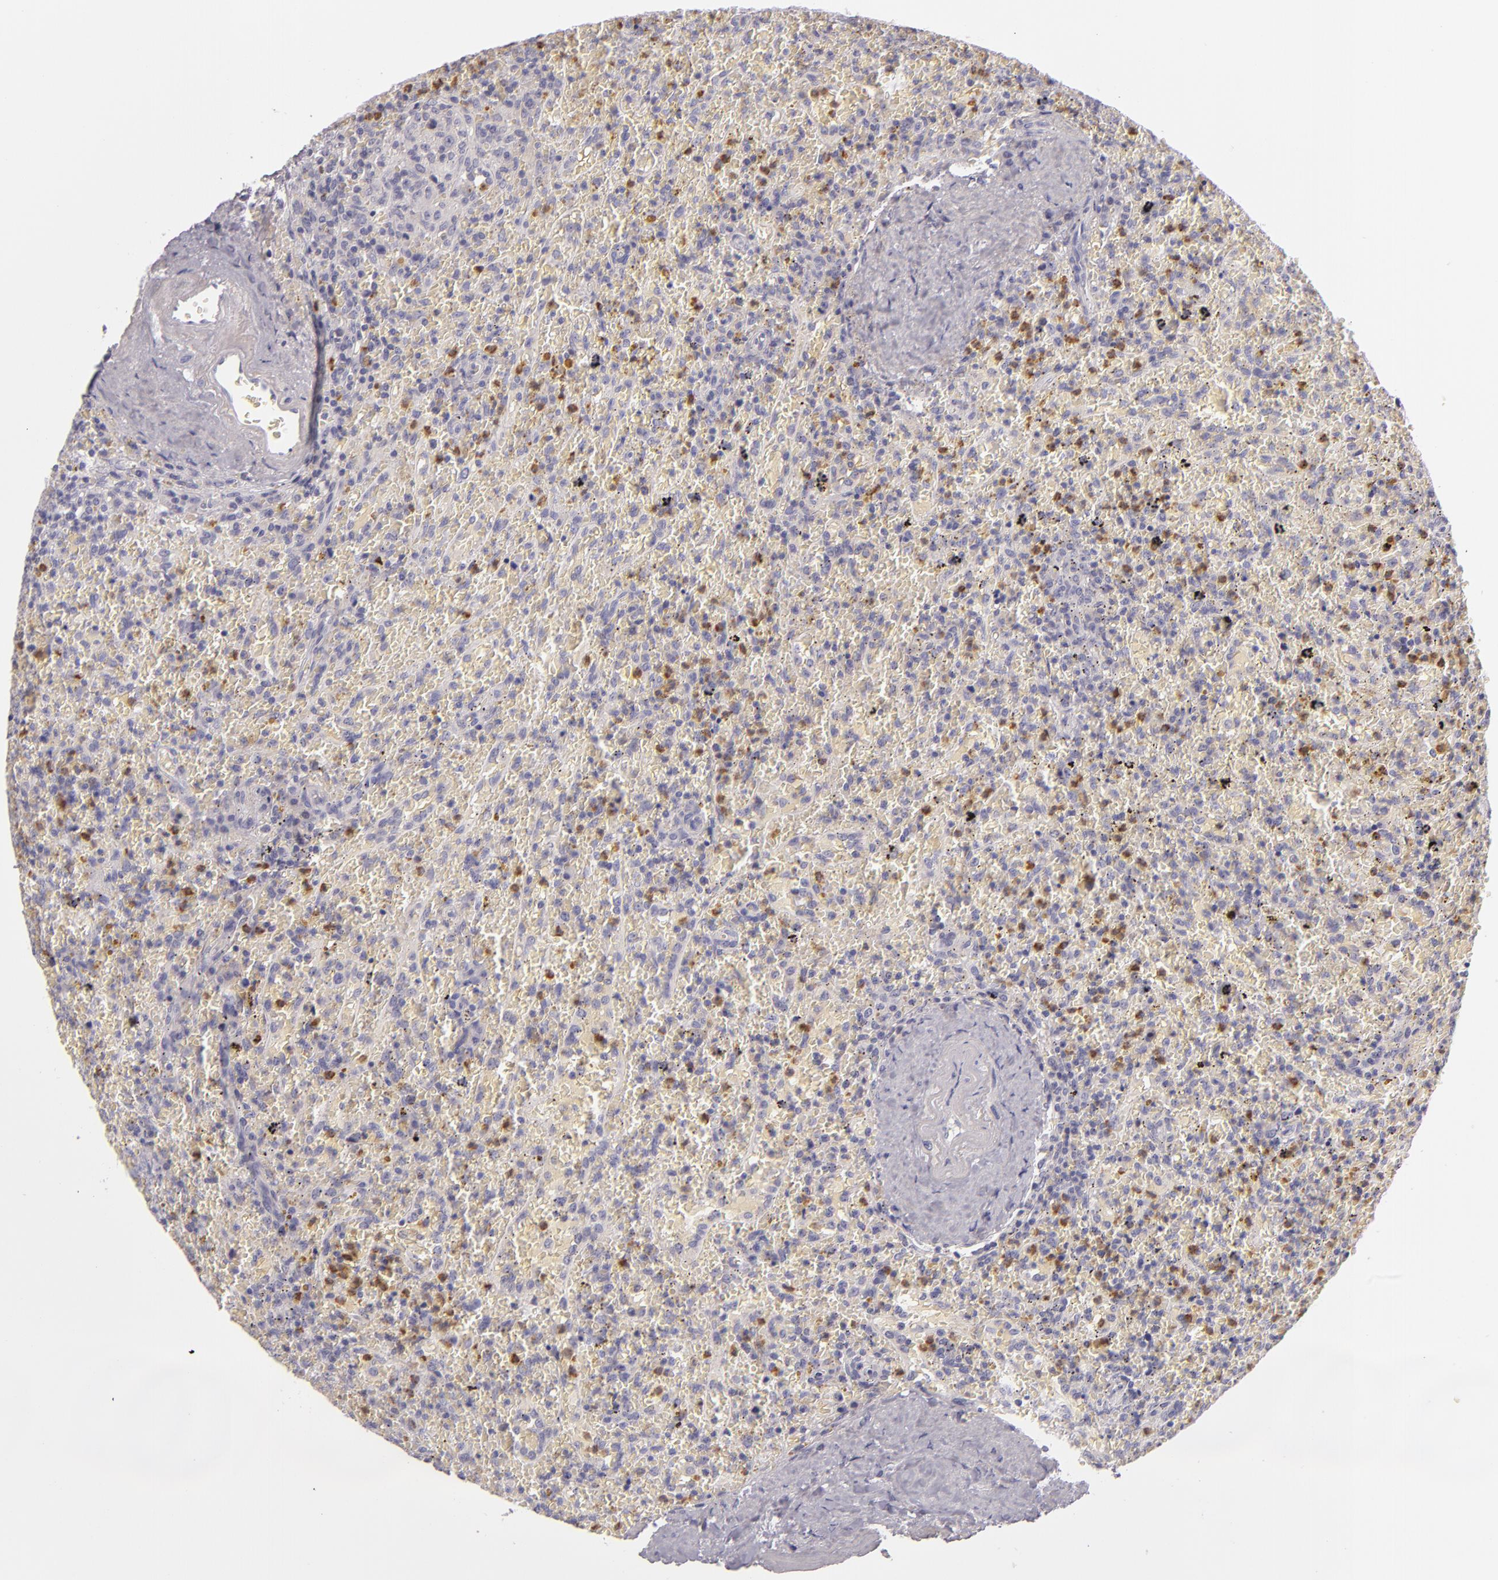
{"staining": {"intensity": "negative", "quantity": "none", "location": "none"}, "tissue": "lymphoma", "cell_type": "Tumor cells", "image_type": "cancer", "snomed": [{"axis": "morphology", "description": "Malignant lymphoma, non-Hodgkin's type, High grade"}, {"axis": "topography", "description": "Spleen"}, {"axis": "topography", "description": "Lymph node"}], "caption": "The histopathology image displays no staining of tumor cells in high-grade malignant lymphoma, non-Hodgkin's type.", "gene": "FAM181A", "patient": {"sex": "female", "age": 70}}